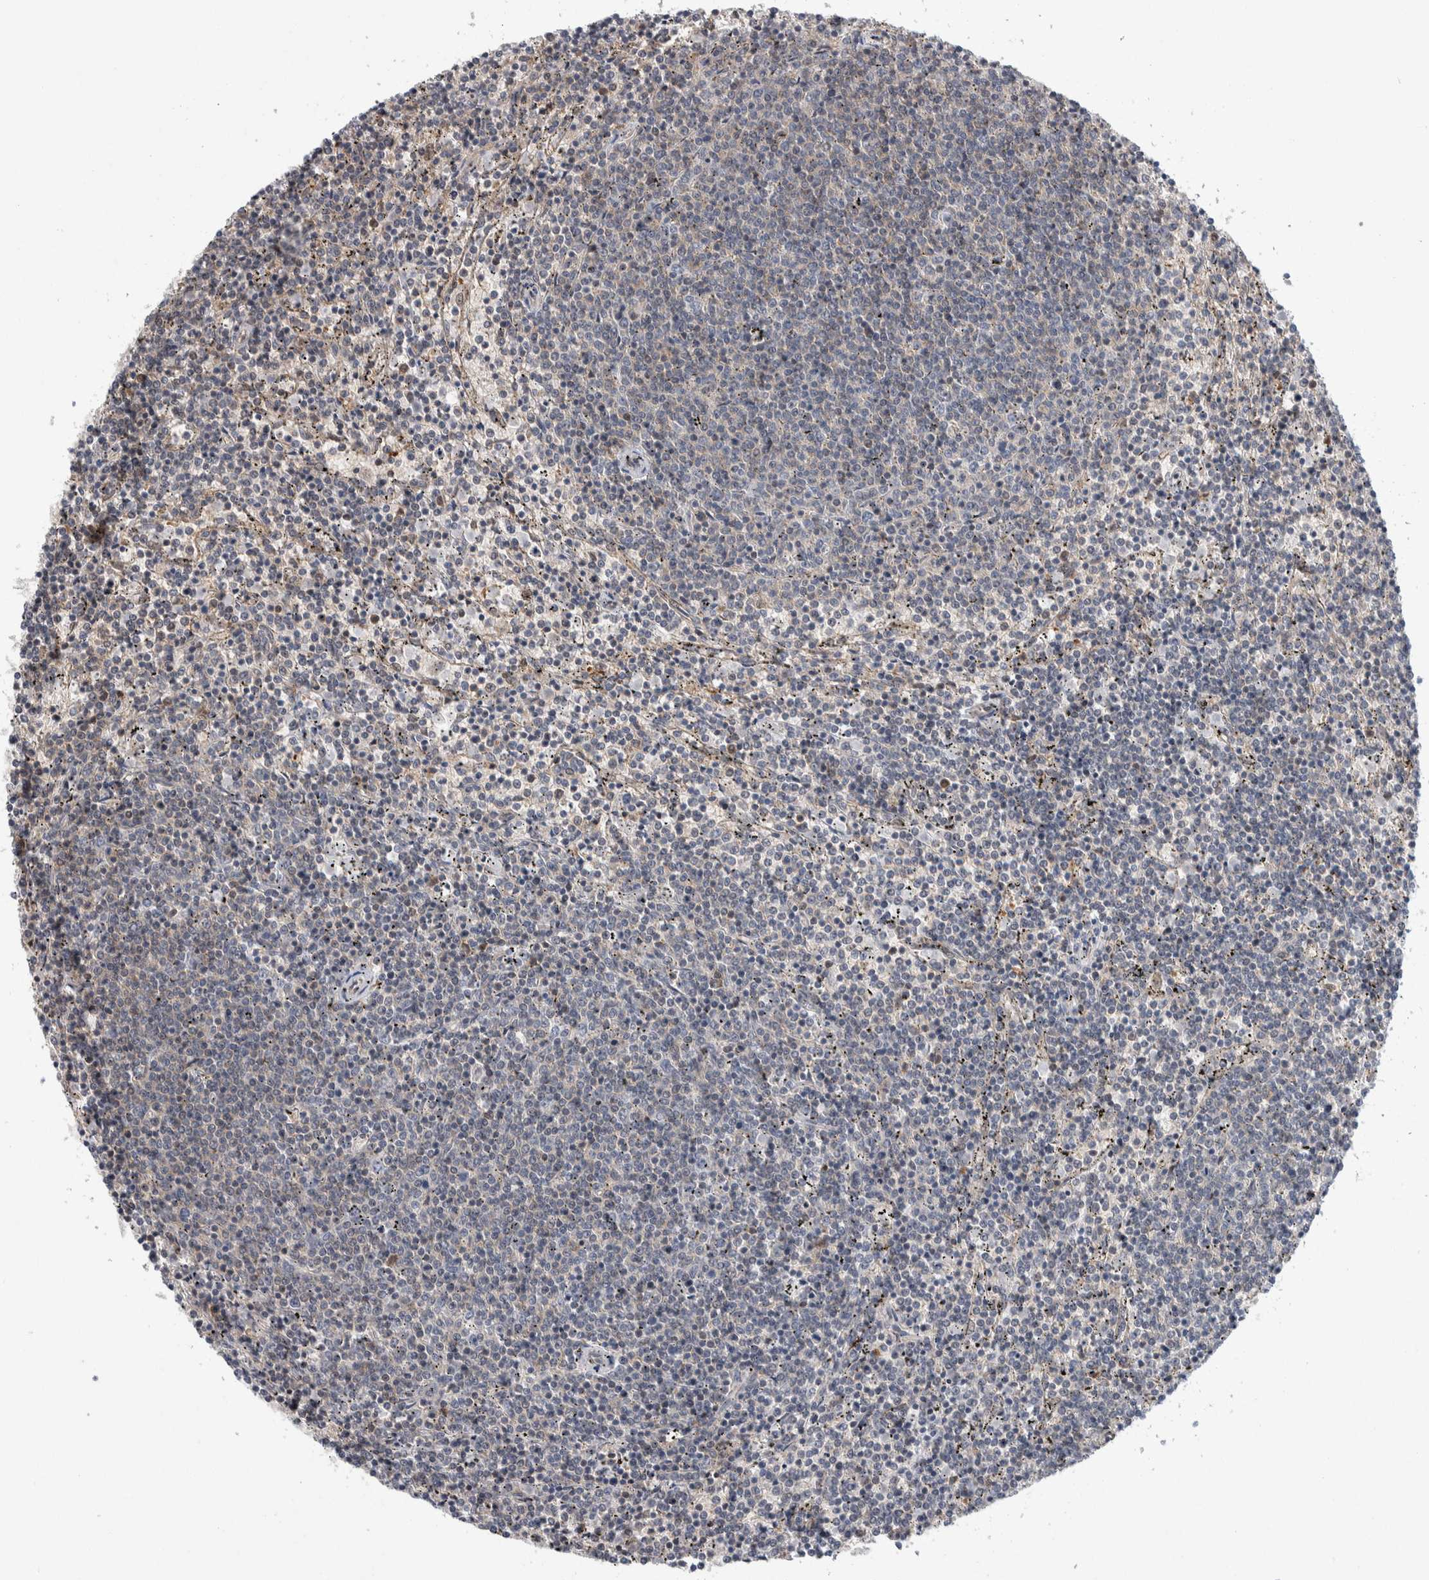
{"staining": {"intensity": "negative", "quantity": "none", "location": "none"}, "tissue": "lymphoma", "cell_type": "Tumor cells", "image_type": "cancer", "snomed": [{"axis": "morphology", "description": "Malignant lymphoma, non-Hodgkin's type, Low grade"}, {"axis": "topography", "description": "Spleen"}], "caption": "Immunohistochemical staining of lymphoma reveals no significant staining in tumor cells. The staining is performed using DAB (3,3'-diaminobenzidine) brown chromogen with nuclei counter-stained in using hematoxylin.", "gene": "PTPA", "patient": {"sex": "female", "age": 50}}